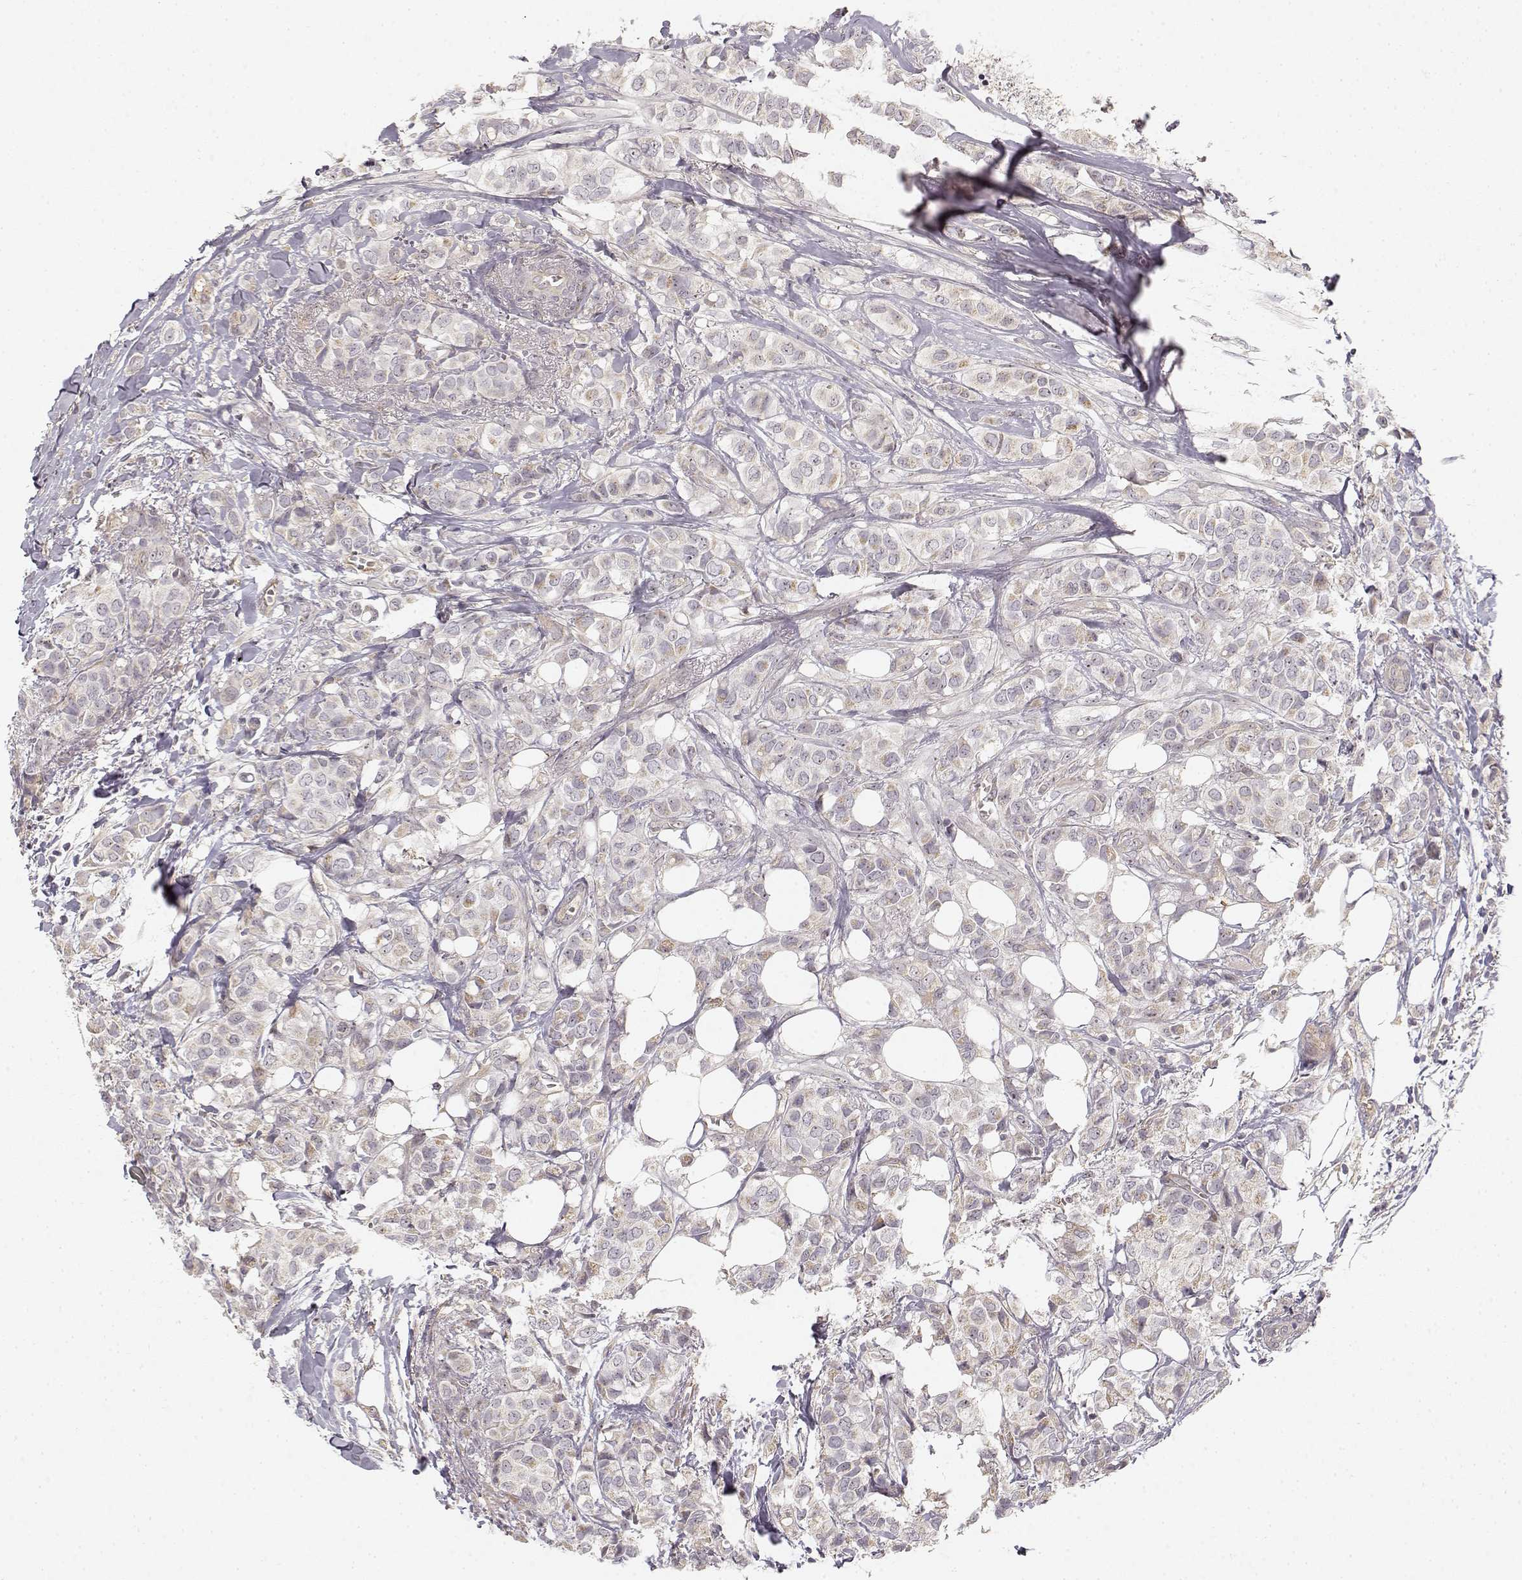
{"staining": {"intensity": "weak", "quantity": "25%-75%", "location": "cytoplasmic/membranous"}, "tissue": "breast cancer", "cell_type": "Tumor cells", "image_type": "cancer", "snomed": [{"axis": "morphology", "description": "Duct carcinoma"}, {"axis": "topography", "description": "Breast"}], "caption": "This image reveals IHC staining of human infiltrating ductal carcinoma (breast), with low weak cytoplasmic/membranous staining in about 25%-75% of tumor cells.", "gene": "MED12L", "patient": {"sex": "female", "age": 85}}